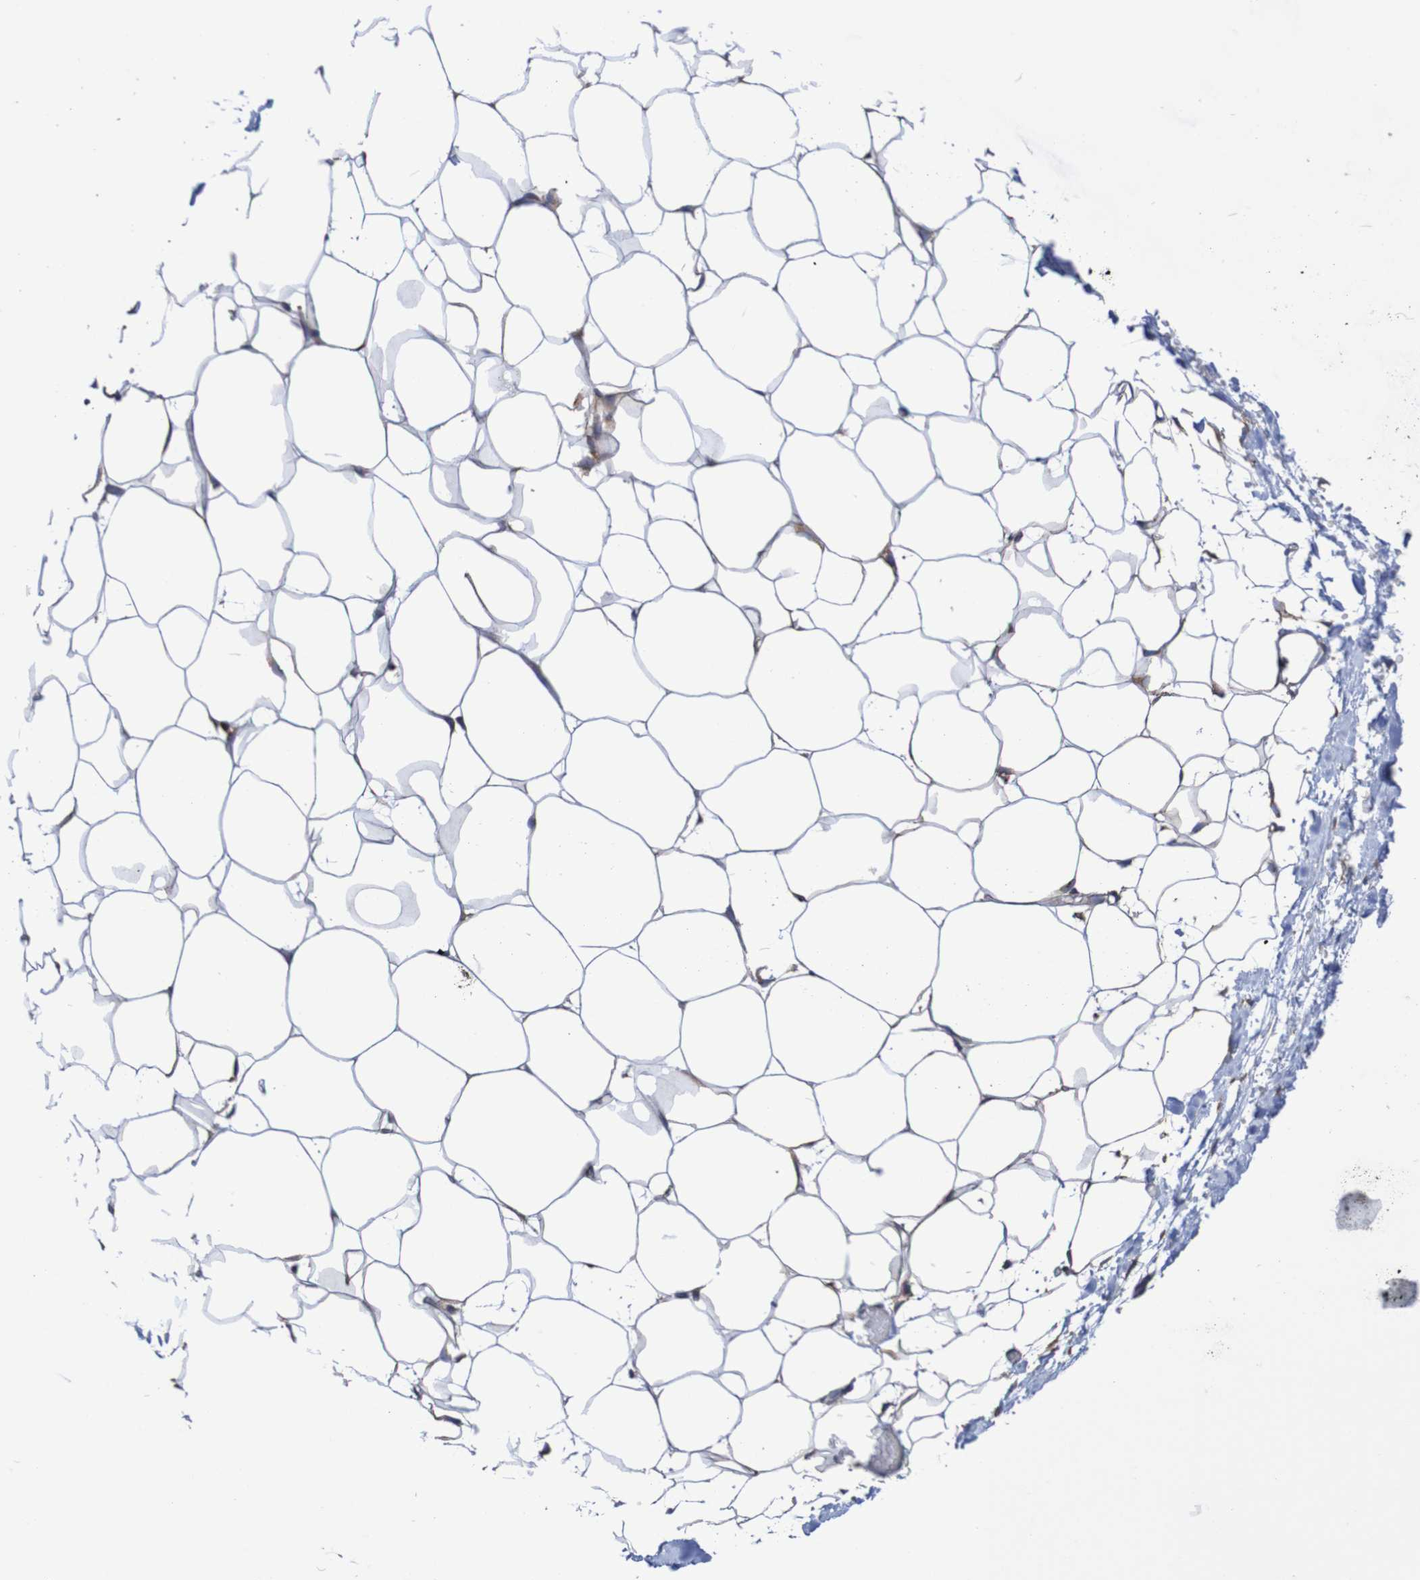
{"staining": {"intensity": "weak", "quantity": ">75%", "location": "cytoplasmic/membranous"}, "tissue": "adipose tissue", "cell_type": "Adipocytes", "image_type": "normal", "snomed": [{"axis": "morphology", "description": "Normal tissue, NOS"}, {"axis": "topography", "description": "Breast"}, {"axis": "topography", "description": "Adipose tissue"}], "caption": "Adipose tissue stained with immunohistochemistry (IHC) shows weak cytoplasmic/membranous positivity in about >75% of adipocytes.", "gene": "FXR2", "patient": {"sex": "female", "age": 25}}